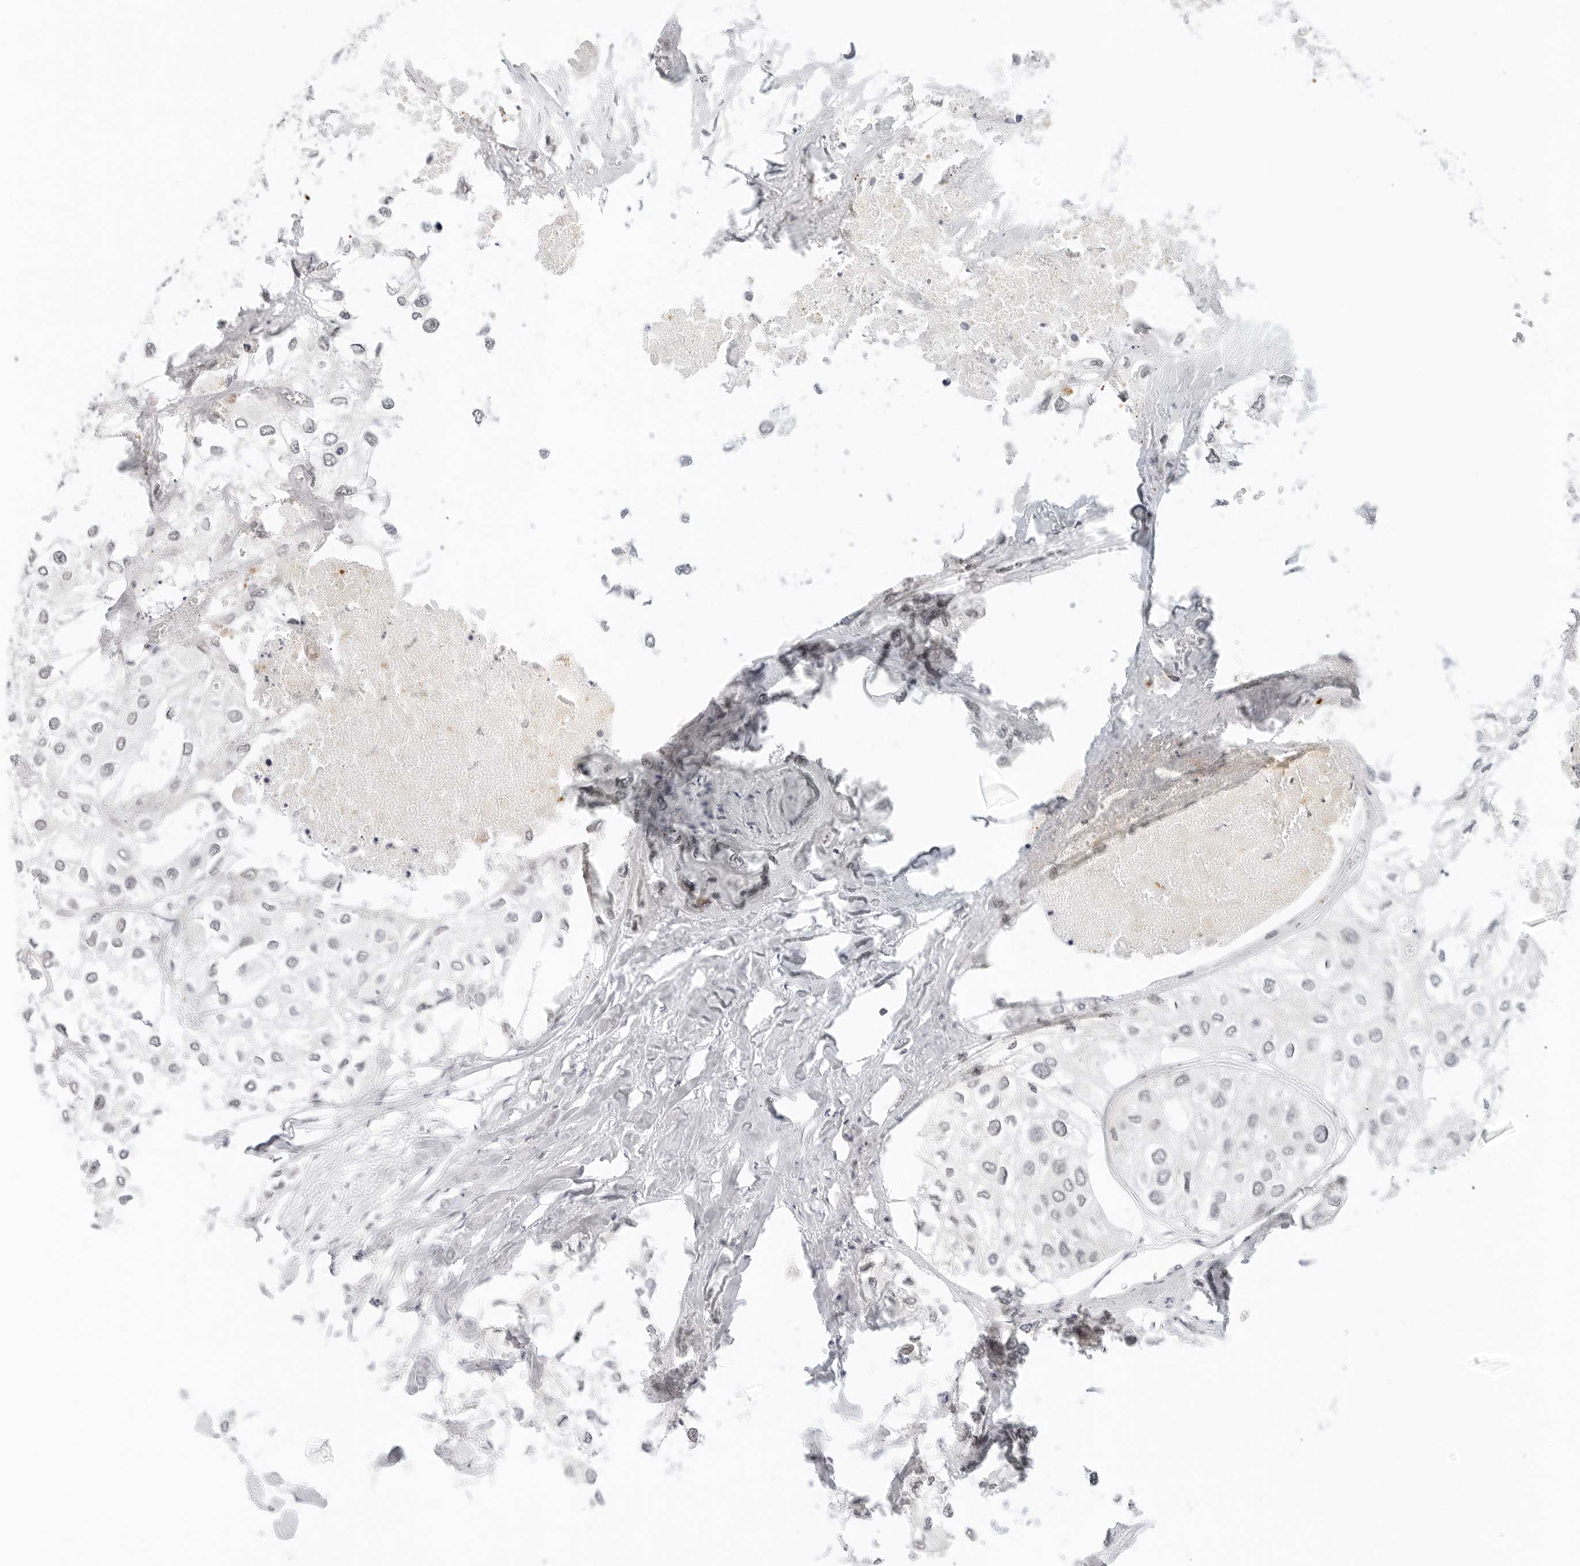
{"staining": {"intensity": "negative", "quantity": "none", "location": "none"}, "tissue": "urothelial cancer", "cell_type": "Tumor cells", "image_type": "cancer", "snomed": [{"axis": "morphology", "description": "Urothelial carcinoma, High grade"}, {"axis": "topography", "description": "Urinary bladder"}], "caption": "DAB (3,3'-diaminobenzidine) immunohistochemical staining of urothelial cancer demonstrates no significant staining in tumor cells.", "gene": "NEO1", "patient": {"sex": "male", "age": 64}}